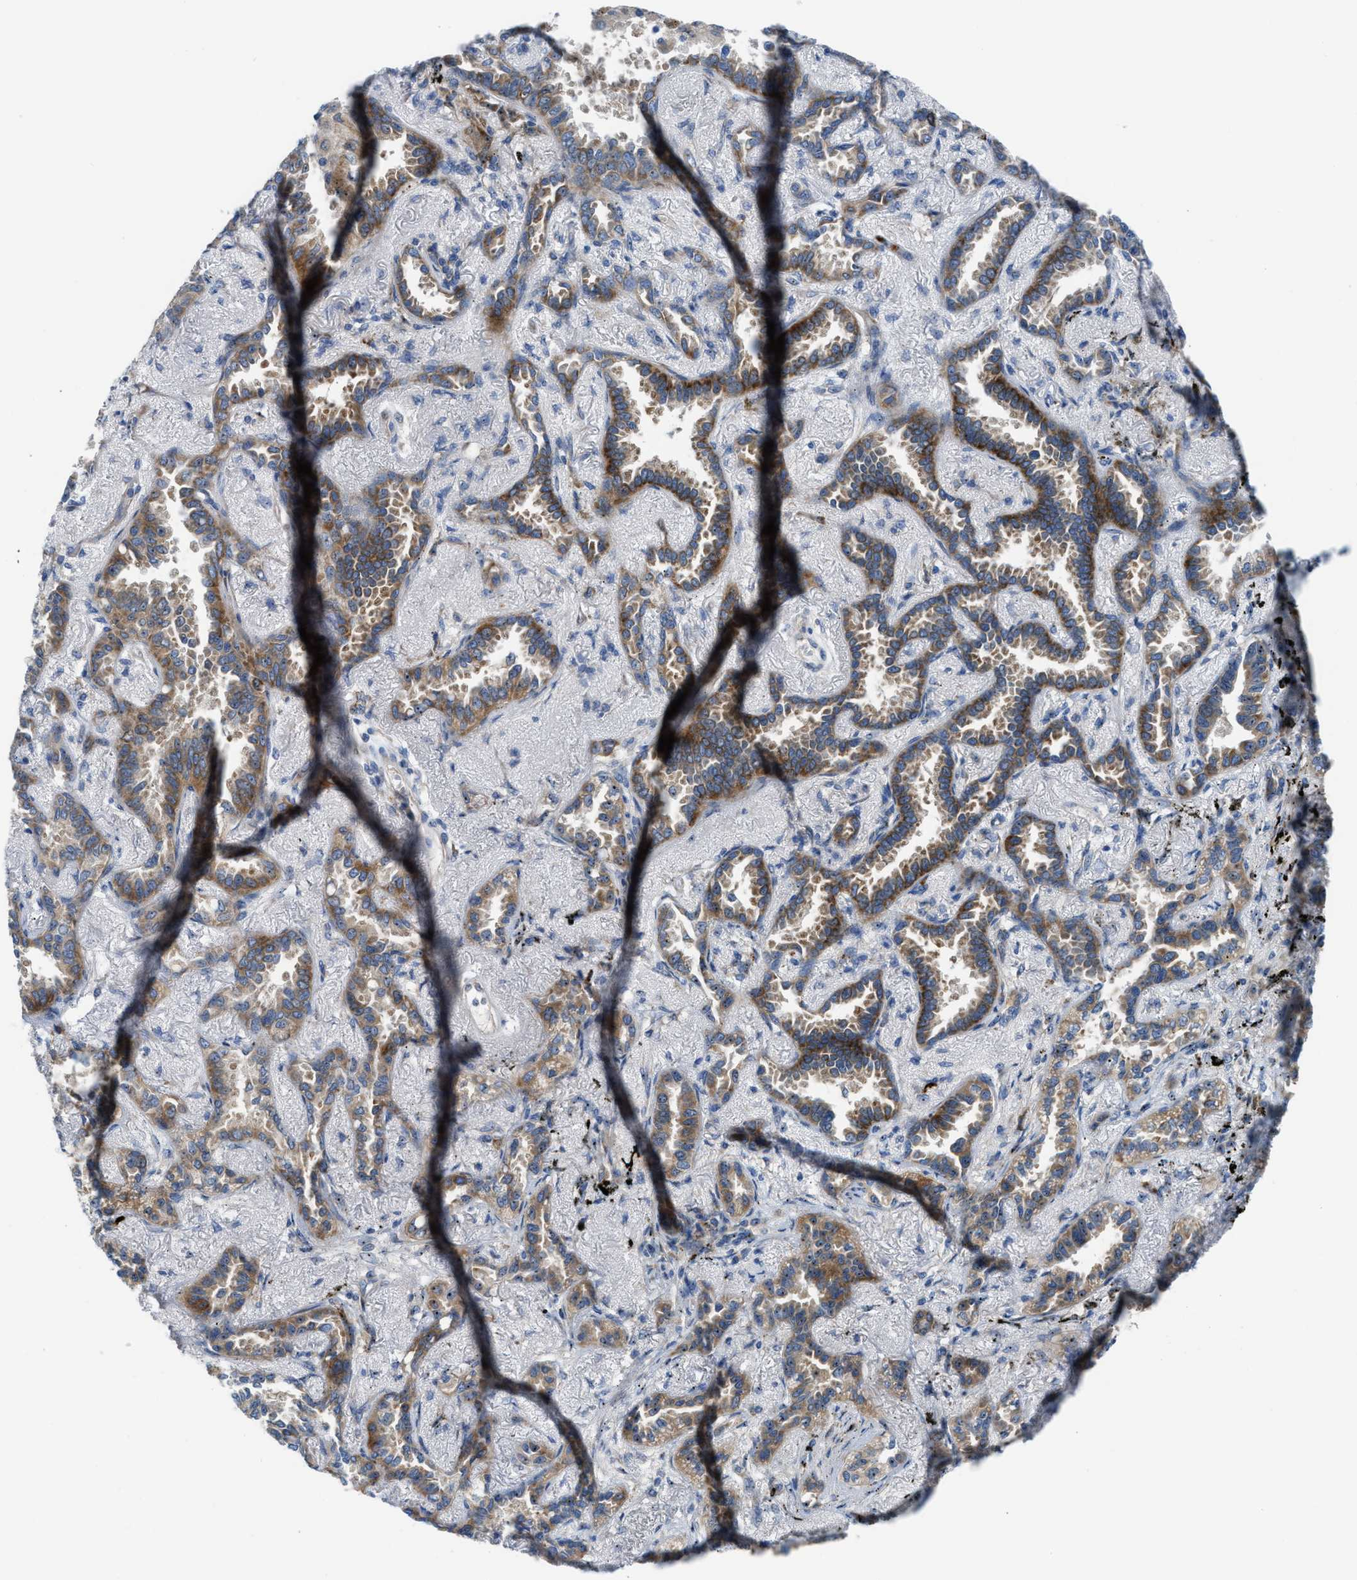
{"staining": {"intensity": "moderate", "quantity": ">75%", "location": "cytoplasmic/membranous,nuclear"}, "tissue": "lung cancer", "cell_type": "Tumor cells", "image_type": "cancer", "snomed": [{"axis": "morphology", "description": "Adenocarcinoma, NOS"}, {"axis": "topography", "description": "Lung"}], "caption": "Human adenocarcinoma (lung) stained with a protein marker exhibits moderate staining in tumor cells.", "gene": "TPH1", "patient": {"sex": "male", "age": 59}}